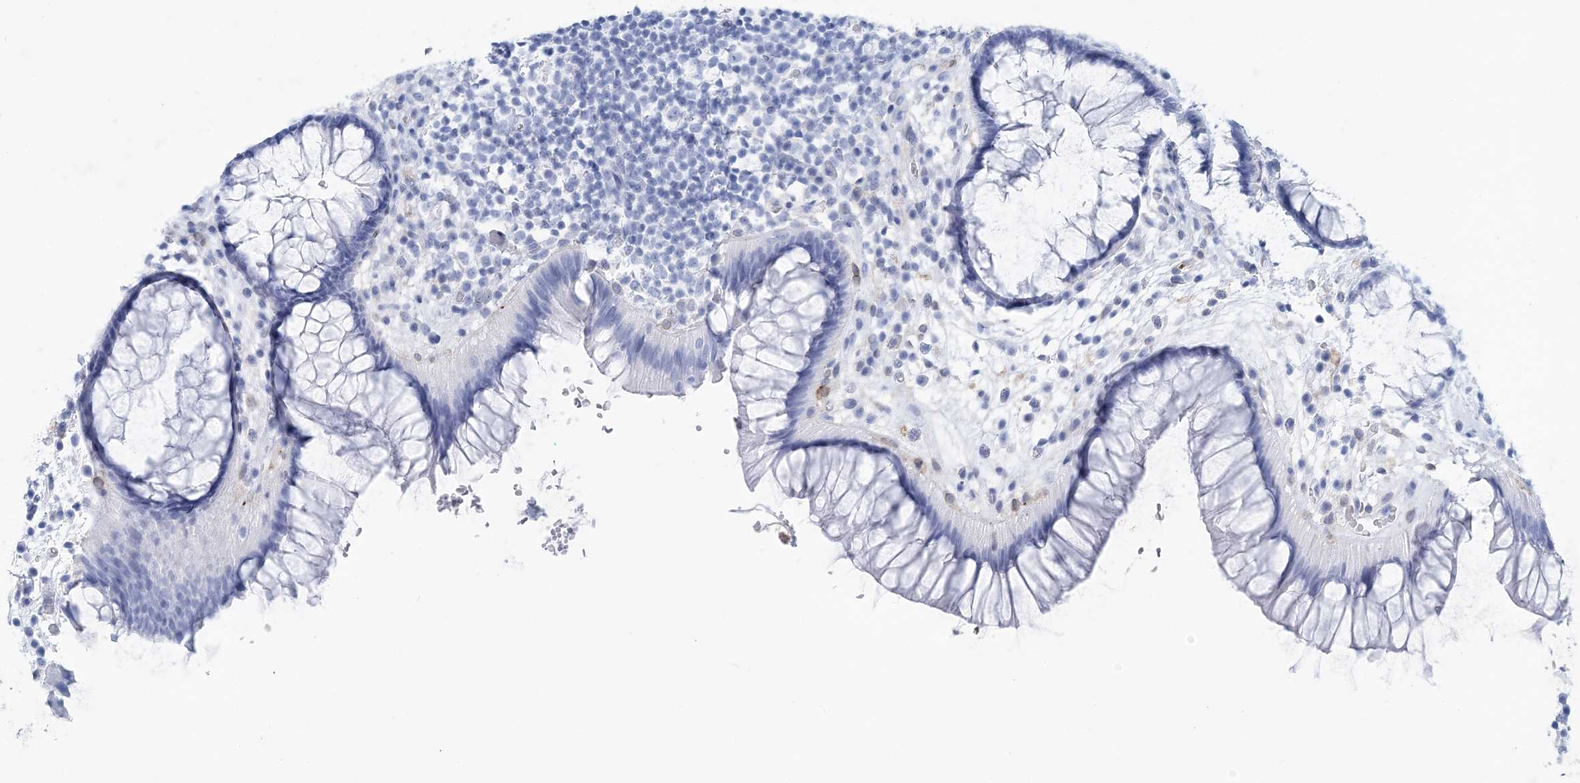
{"staining": {"intensity": "negative", "quantity": "none", "location": "none"}, "tissue": "rectum", "cell_type": "Glandular cells", "image_type": "normal", "snomed": [{"axis": "morphology", "description": "Normal tissue, NOS"}, {"axis": "topography", "description": "Rectum"}], "caption": "An immunohistochemistry photomicrograph of unremarkable rectum is shown. There is no staining in glandular cells of rectum. The staining was performed using DAB (3,3'-diaminobenzidine) to visualize the protein expression in brown, while the nuclei were stained in blue with hematoxylin (Magnification: 20x).", "gene": "NKX6", "patient": {"sex": "male", "age": 51}}